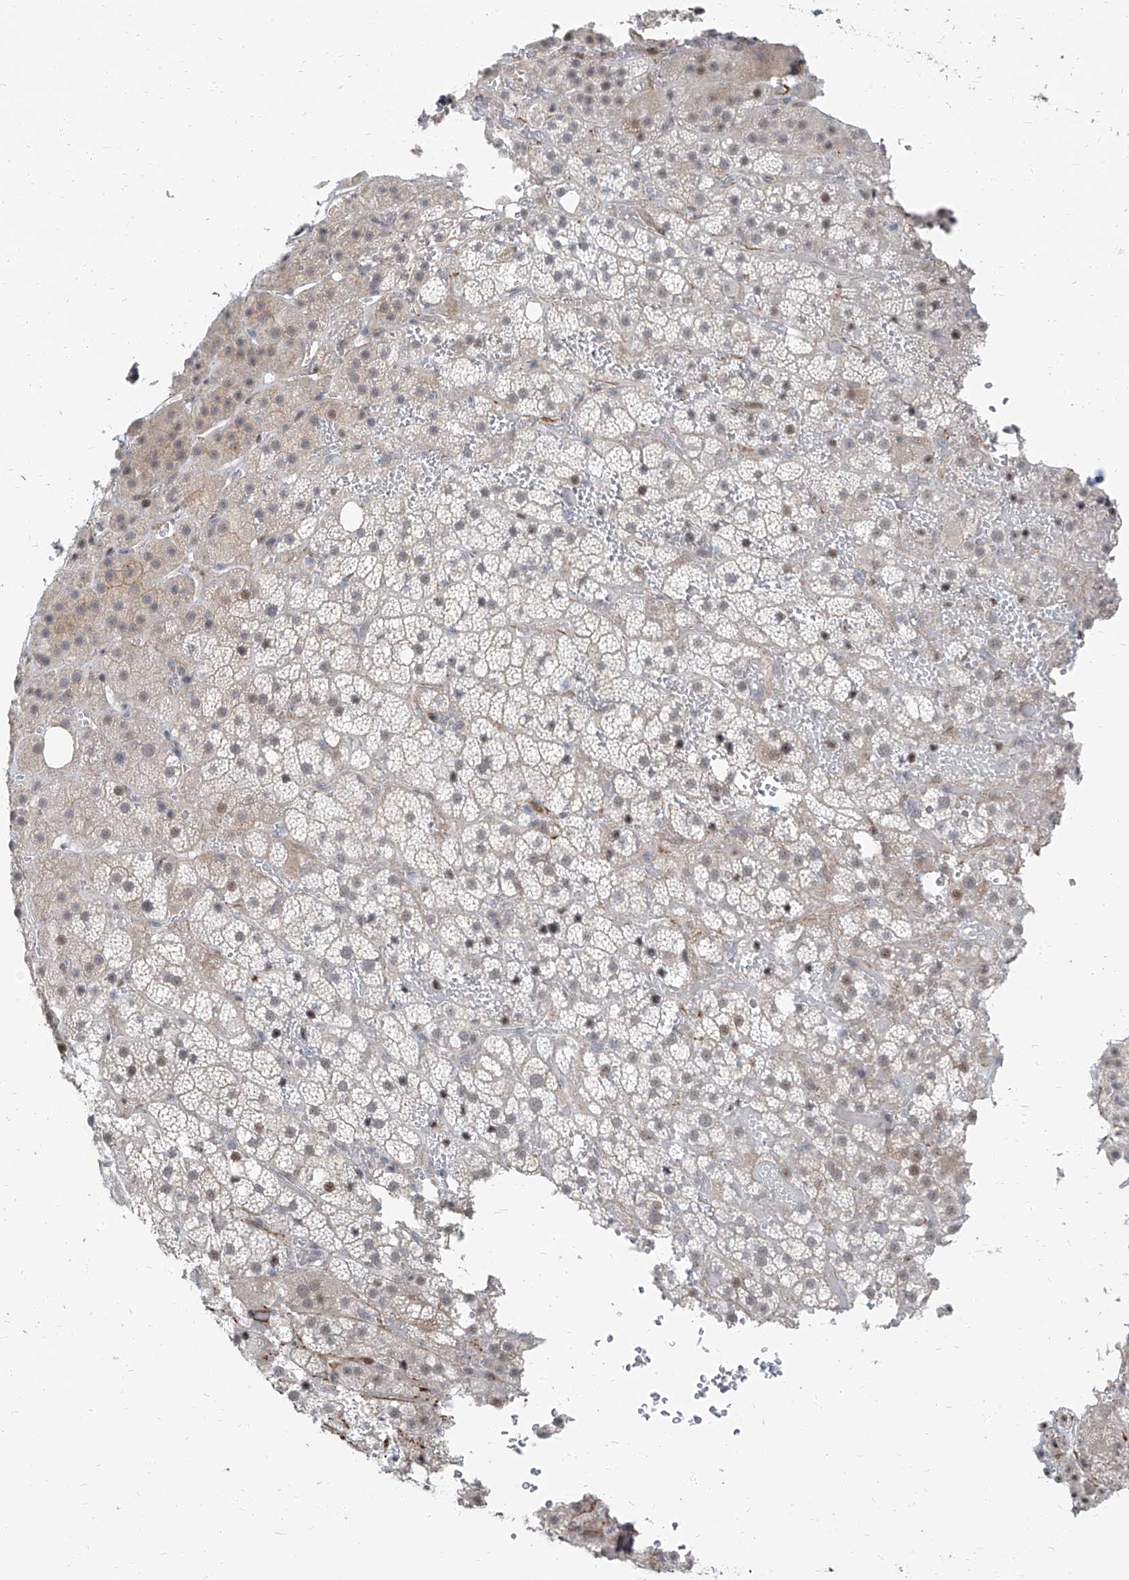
{"staining": {"intensity": "weak", "quantity": "<25%", "location": "cytoplasmic/membranous"}, "tissue": "adrenal gland", "cell_type": "Glandular cells", "image_type": "normal", "snomed": [{"axis": "morphology", "description": "Normal tissue, NOS"}, {"axis": "topography", "description": "Adrenal gland"}], "caption": "Histopathology image shows no protein staining in glandular cells of unremarkable adrenal gland. (Immunohistochemistry, brightfield microscopy, high magnification).", "gene": "TXLNB", "patient": {"sex": "female", "age": 59}}